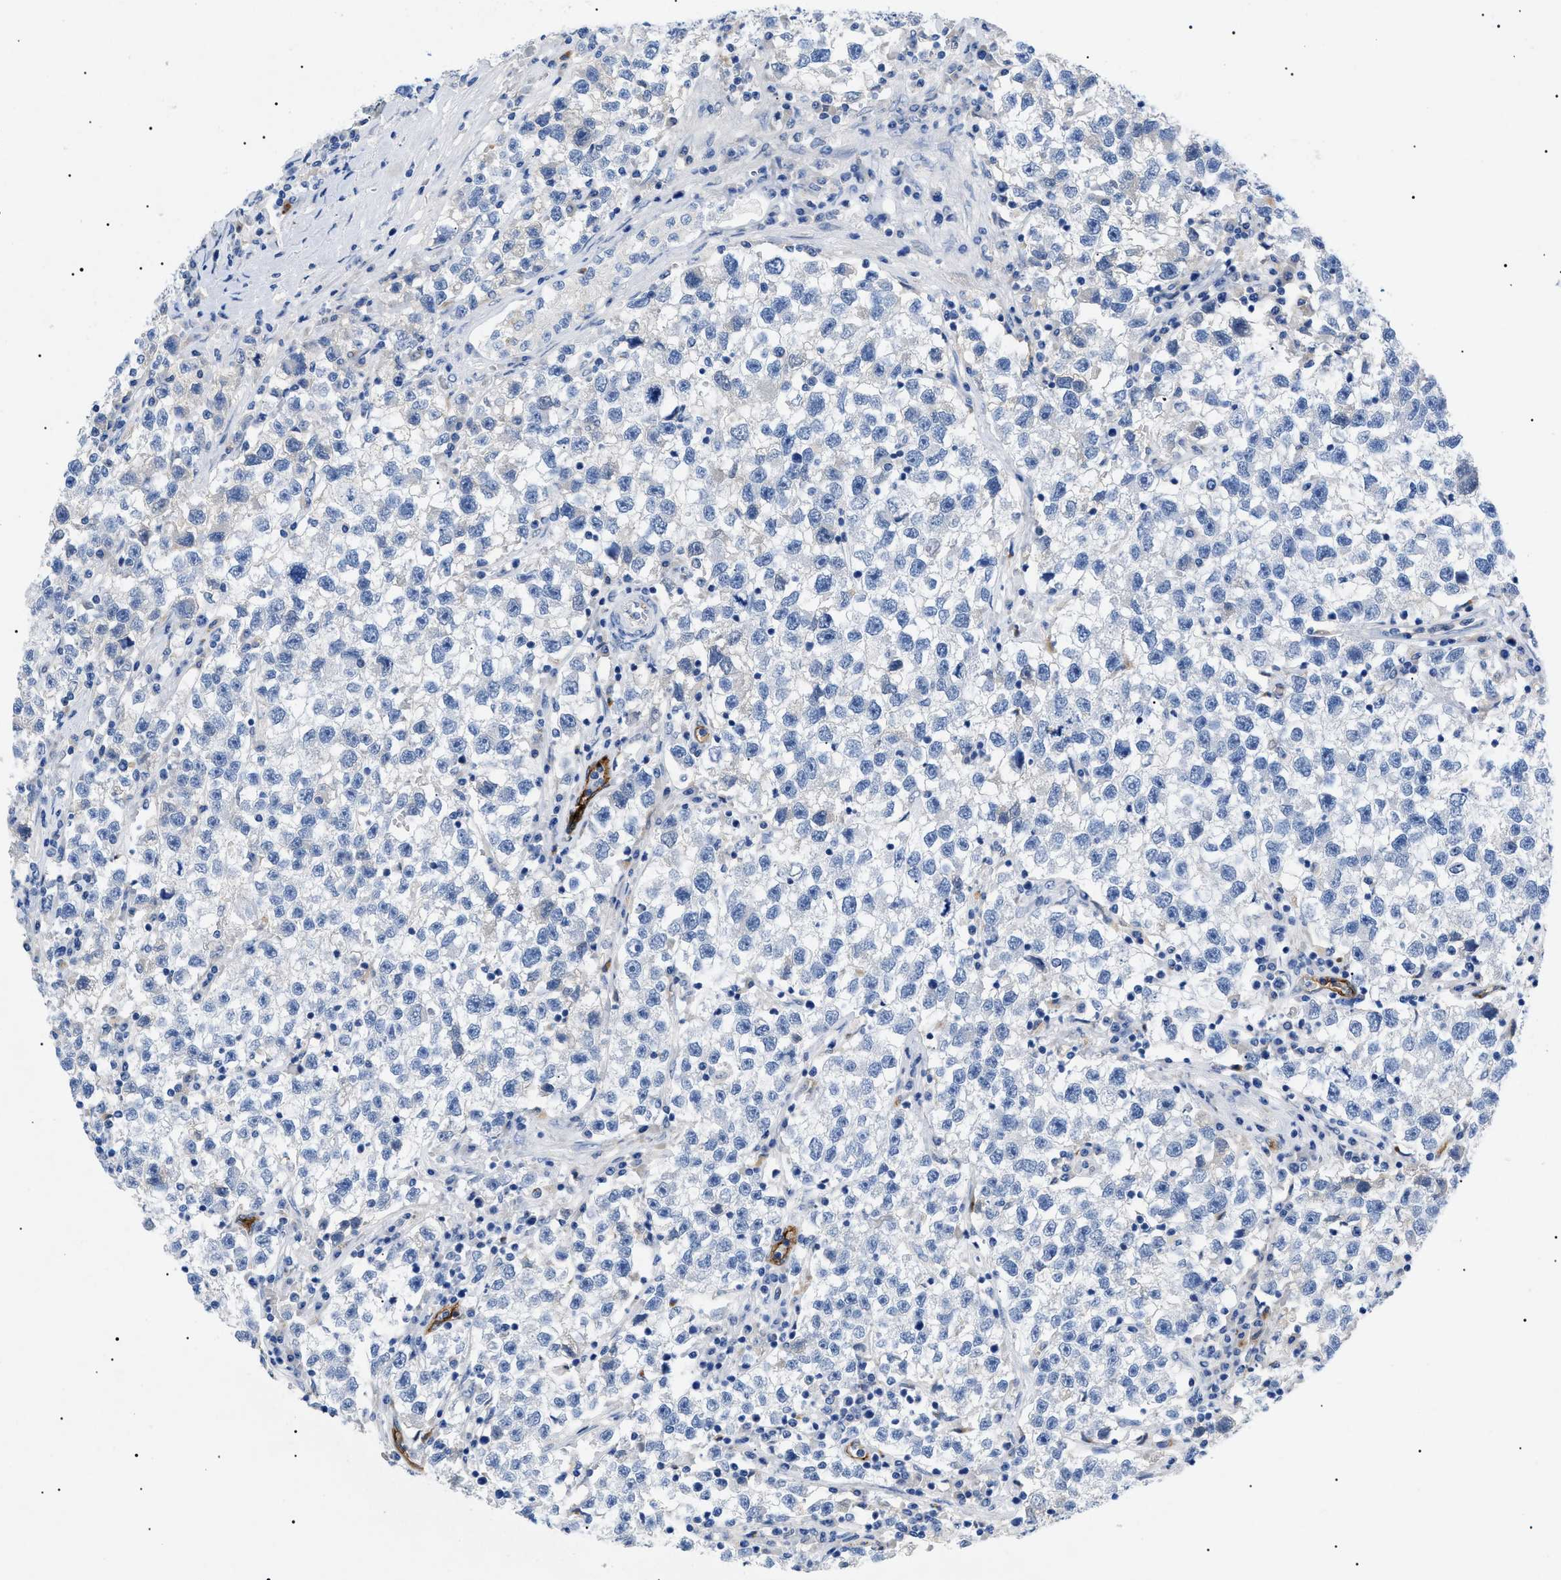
{"staining": {"intensity": "negative", "quantity": "none", "location": "none"}, "tissue": "testis cancer", "cell_type": "Tumor cells", "image_type": "cancer", "snomed": [{"axis": "morphology", "description": "Seminoma, NOS"}, {"axis": "topography", "description": "Testis"}], "caption": "Human testis cancer stained for a protein using immunohistochemistry displays no staining in tumor cells.", "gene": "ACKR1", "patient": {"sex": "male", "age": 22}}